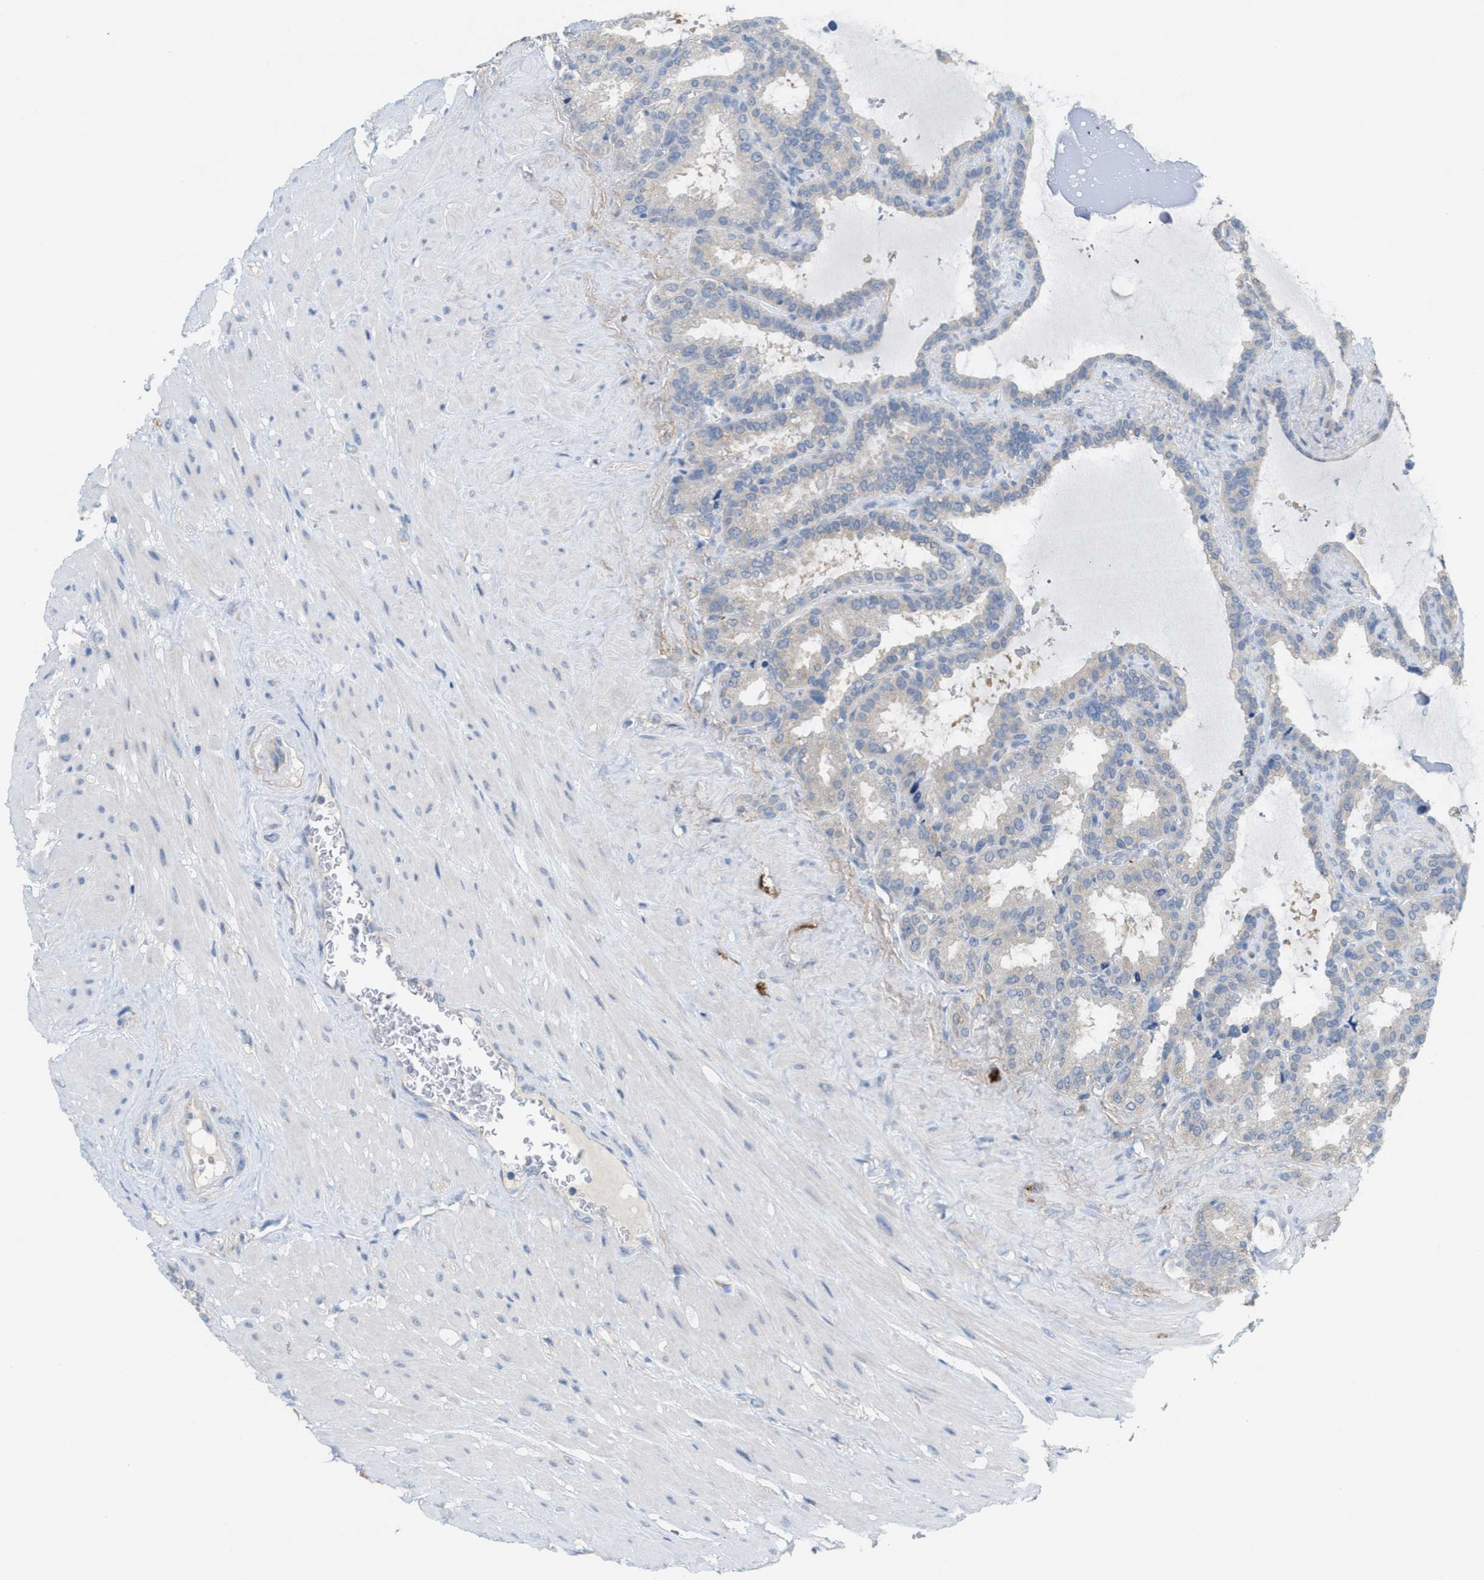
{"staining": {"intensity": "weak", "quantity": "<25%", "location": "cytoplasmic/membranous"}, "tissue": "seminal vesicle", "cell_type": "Glandular cells", "image_type": "normal", "snomed": [{"axis": "morphology", "description": "Normal tissue, NOS"}, {"axis": "topography", "description": "Seminal veicle"}], "caption": "High magnification brightfield microscopy of benign seminal vesicle stained with DAB (3,3'-diaminobenzidine) (brown) and counterstained with hematoxylin (blue): glandular cells show no significant positivity.", "gene": "UBAP2", "patient": {"sex": "male", "age": 46}}